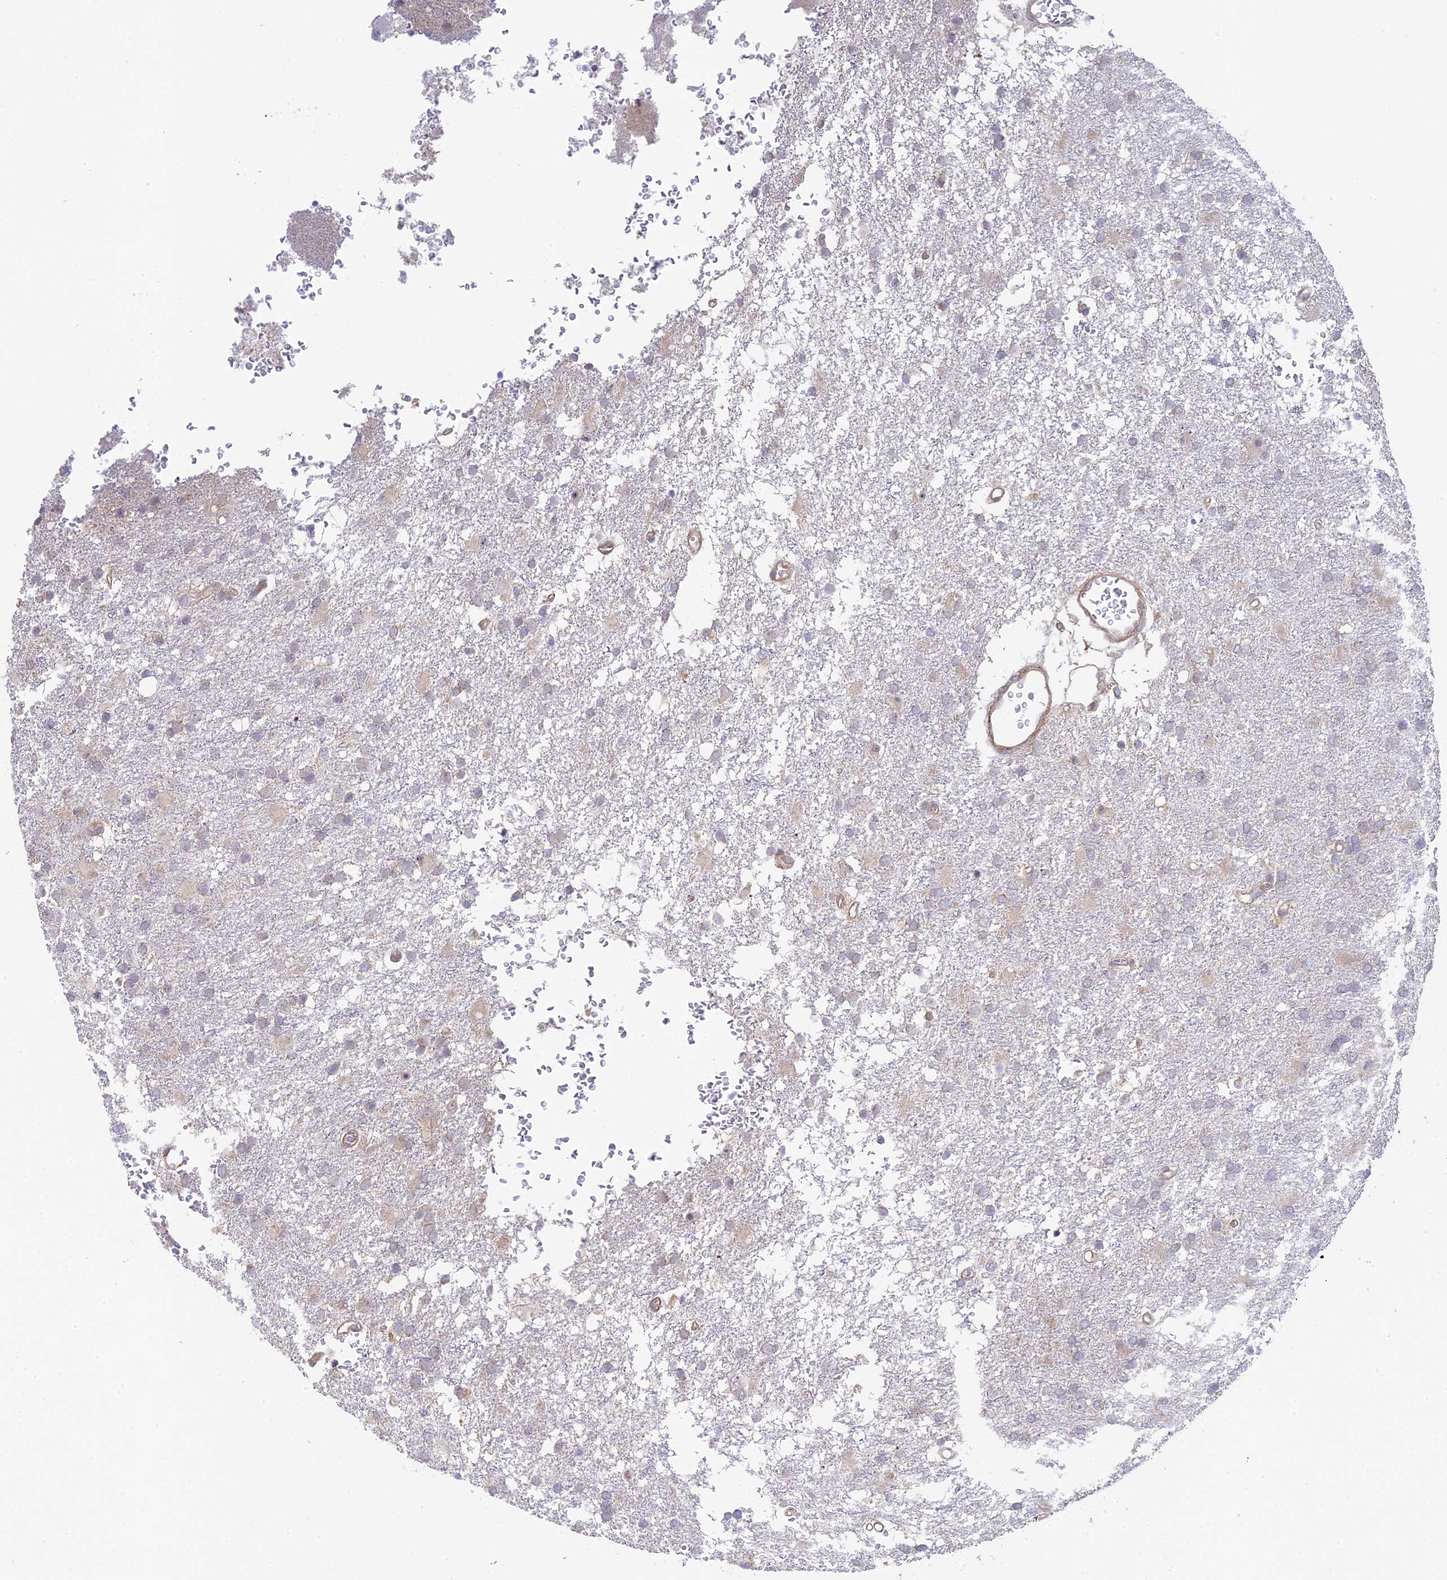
{"staining": {"intensity": "negative", "quantity": "none", "location": "none"}, "tissue": "glioma", "cell_type": "Tumor cells", "image_type": "cancer", "snomed": [{"axis": "morphology", "description": "Glioma, malignant, High grade"}, {"axis": "topography", "description": "Brain"}], "caption": "The histopathology image exhibits no staining of tumor cells in glioma.", "gene": "INCA1", "patient": {"sex": "female", "age": 74}}